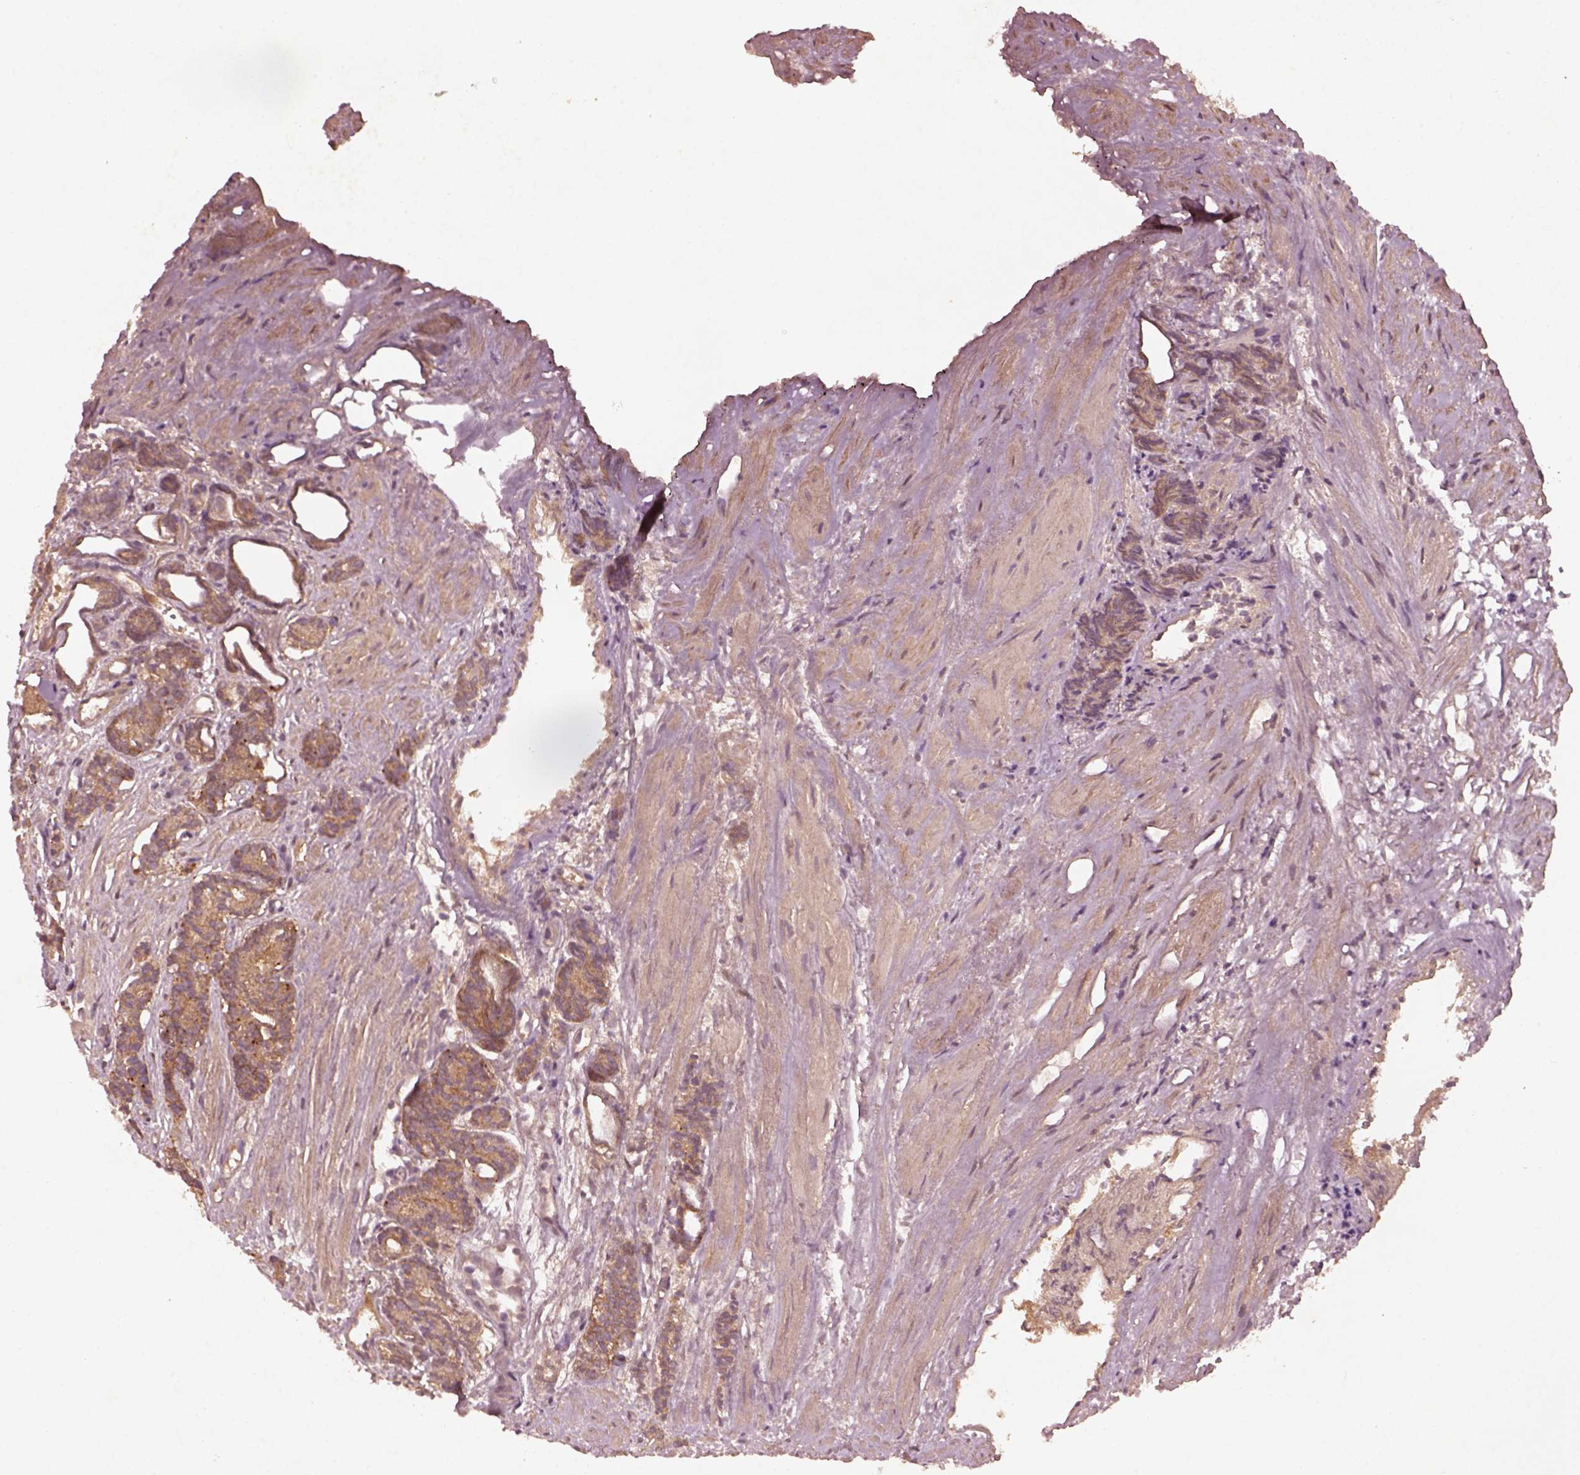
{"staining": {"intensity": "moderate", "quantity": ">75%", "location": "cytoplasmic/membranous"}, "tissue": "prostate cancer", "cell_type": "Tumor cells", "image_type": "cancer", "snomed": [{"axis": "morphology", "description": "Adenocarcinoma, High grade"}, {"axis": "topography", "description": "Prostate"}], "caption": "DAB immunohistochemical staining of prostate adenocarcinoma (high-grade) shows moderate cytoplasmic/membranous protein staining in about >75% of tumor cells.", "gene": "FAM234A", "patient": {"sex": "male", "age": 84}}